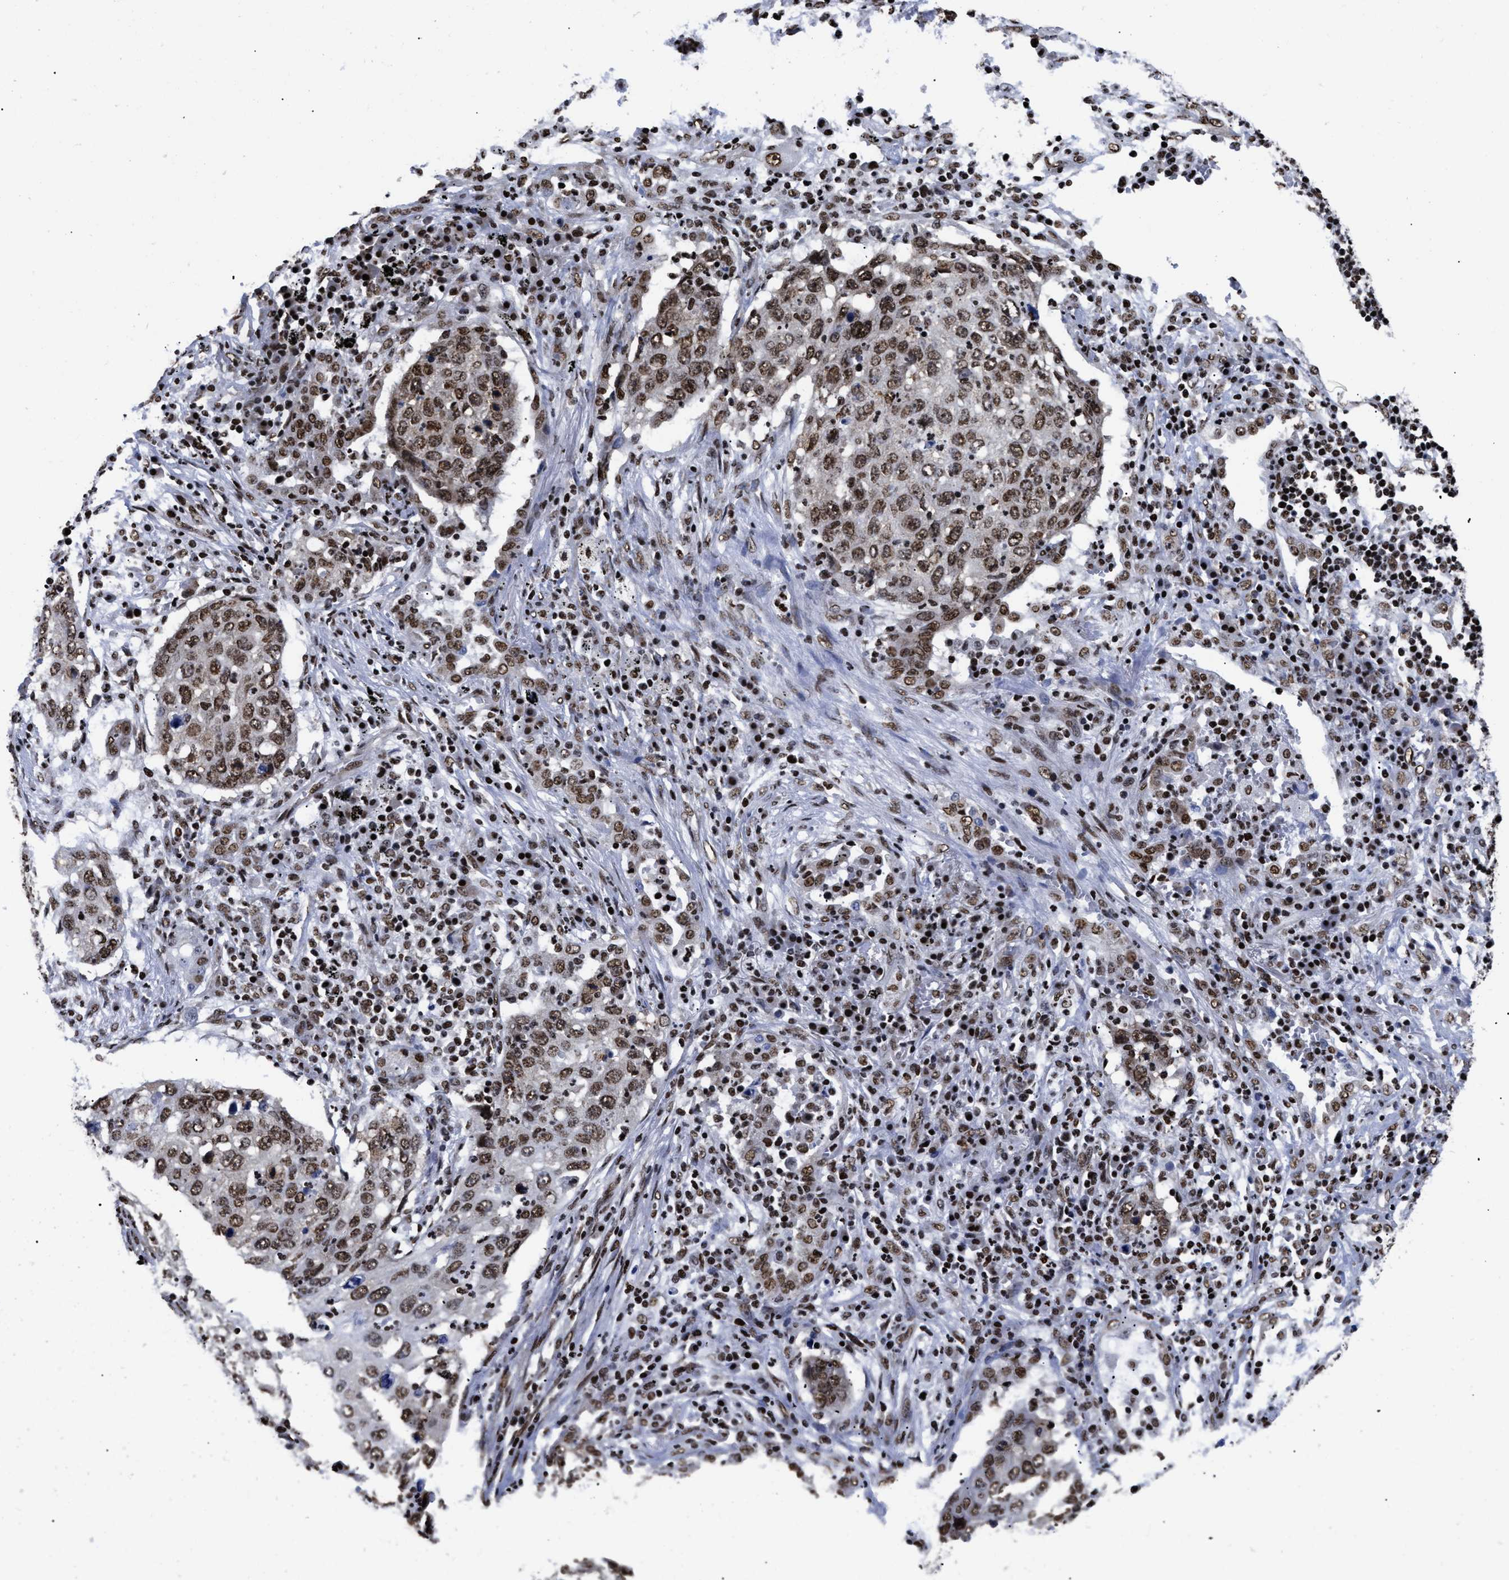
{"staining": {"intensity": "moderate", "quantity": ">75%", "location": "nuclear"}, "tissue": "lung cancer", "cell_type": "Tumor cells", "image_type": "cancer", "snomed": [{"axis": "morphology", "description": "Squamous cell carcinoma, NOS"}, {"axis": "topography", "description": "Lung"}], "caption": "A photomicrograph of human lung squamous cell carcinoma stained for a protein exhibits moderate nuclear brown staining in tumor cells. (IHC, brightfield microscopy, high magnification).", "gene": "CALHM3", "patient": {"sex": "female", "age": 63}}